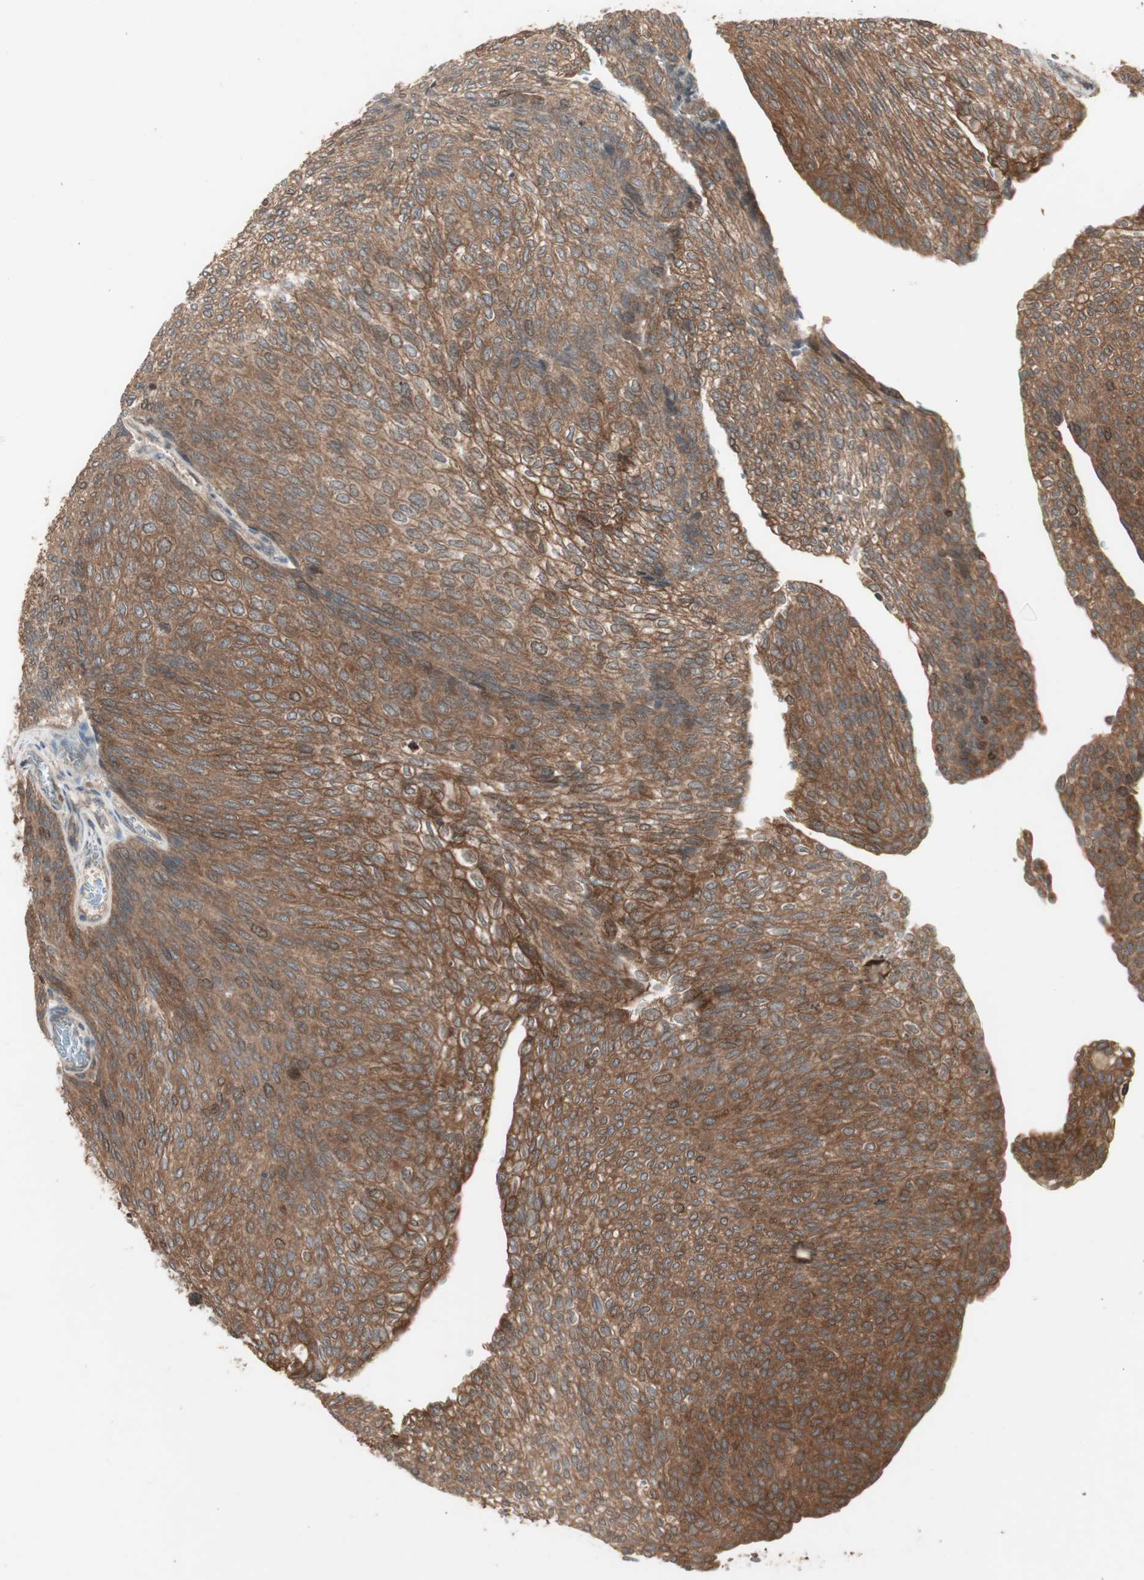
{"staining": {"intensity": "moderate", "quantity": ">75%", "location": "cytoplasmic/membranous"}, "tissue": "urothelial cancer", "cell_type": "Tumor cells", "image_type": "cancer", "snomed": [{"axis": "morphology", "description": "Urothelial carcinoma, Low grade"}, {"axis": "topography", "description": "Urinary bladder"}], "caption": "High-magnification brightfield microscopy of urothelial carcinoma (low-grade) stained with DAB (brown) and counterstained with hematoxylin (blue). tumor cells exhibit moderate cytoplasmic/membranous staining is seen in about>75% of cells. (DAB (3,3'-diaminobenzidine) = brown stain, brightfield microscopy at high magnification).", "gene": "ATP6AP2", "patient": {"sex": "female", "age": 79}}